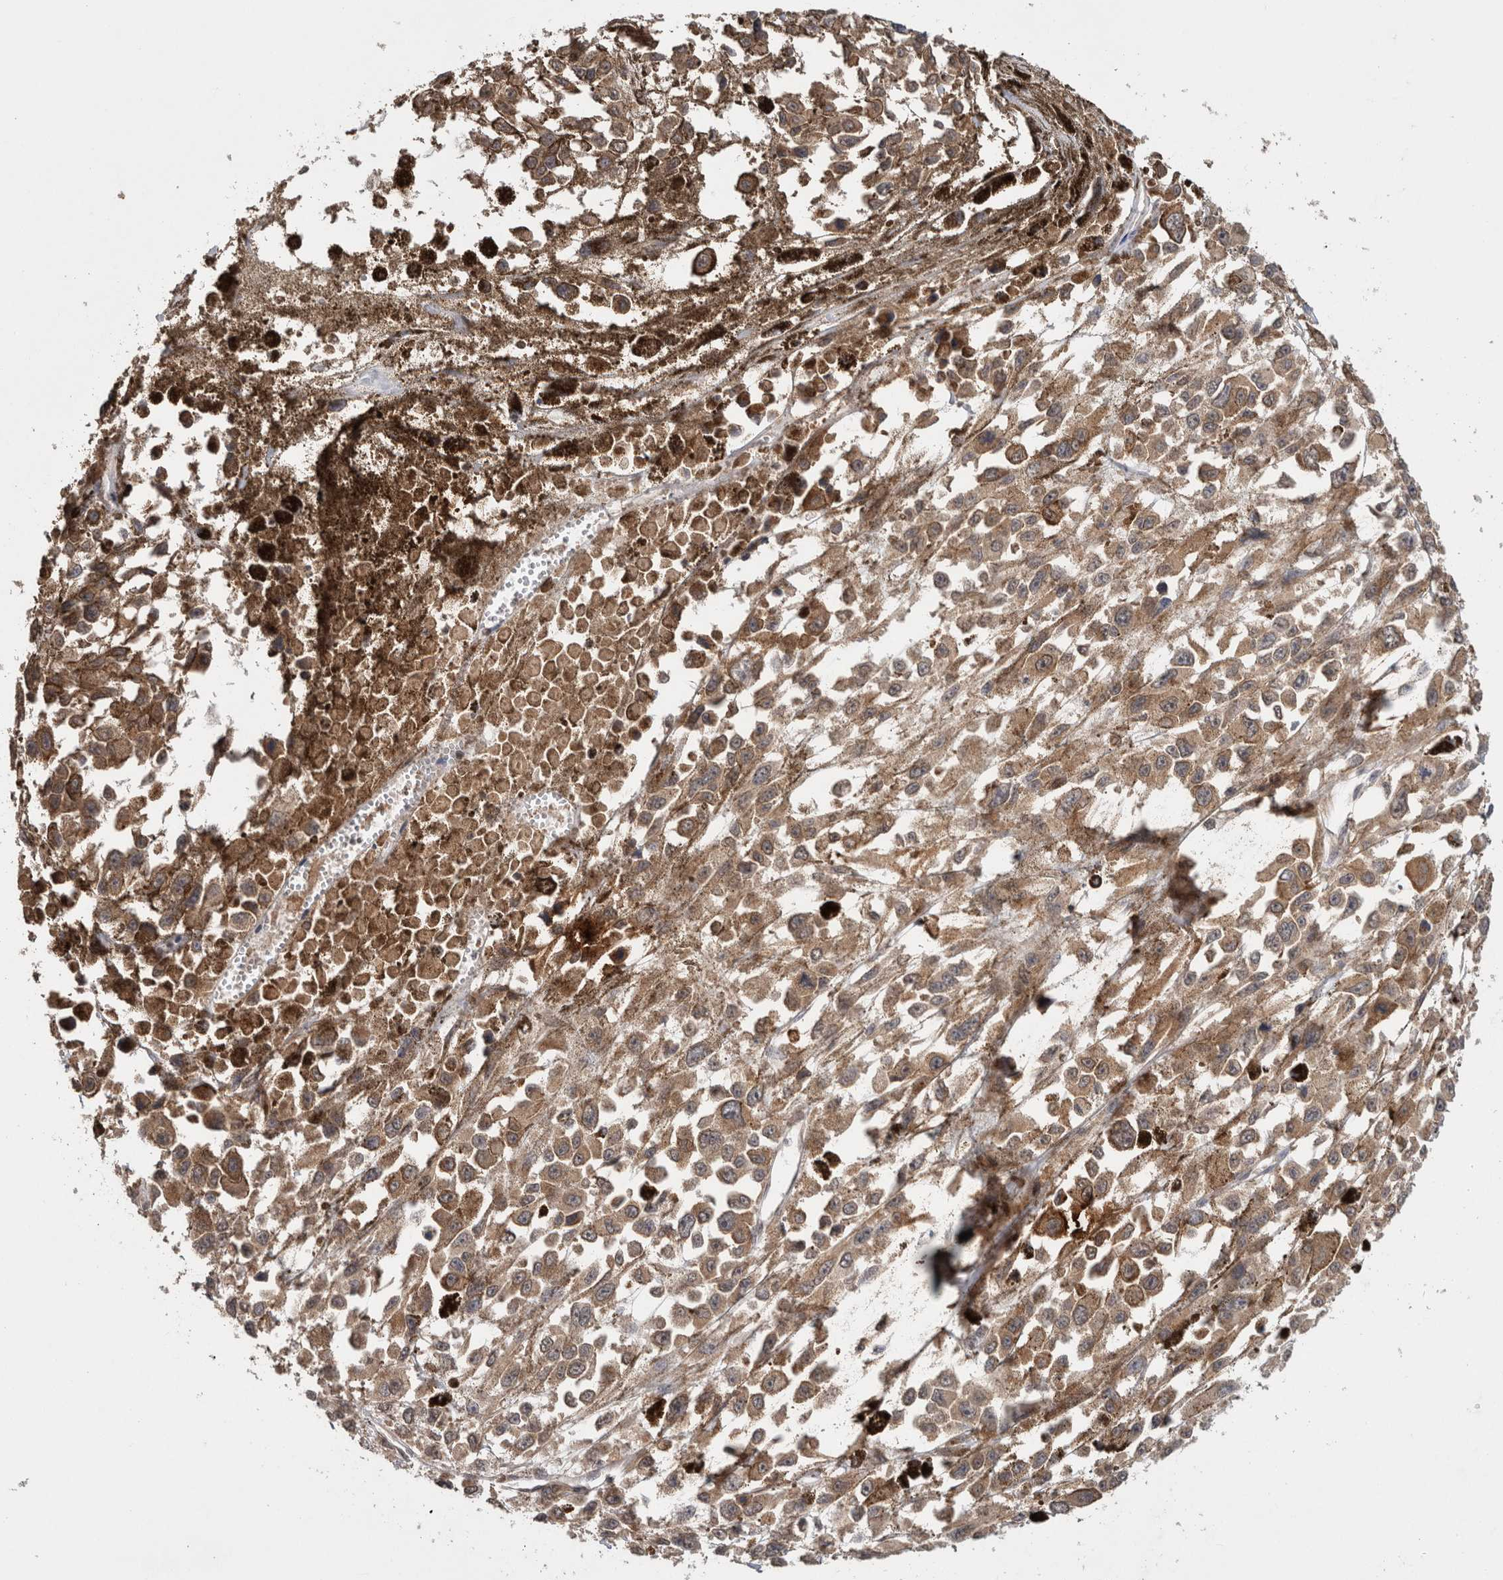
{"staining": {"intensity": "weak", "quantity": ">75%", "location": "cytoplasmic/membranous"}, "tissue": "melanoma", "cell_type": "Tumor cells", "image_type": "cancer", "snomed": [{"axis": "morphology", "description": "Malignant melanoma, Metastatic site"}, {"axis": "topography", "description": "Lymph node"}], "caption": "Immunohistochemistry of malignant melanoma (metastatic site) demonstrates low levels of weak cytoplasmic/membranous positivity in approximately >75% of tumor cells.", "gene": "HMOX2", "patient": {"sex": "male", "age": 59}}